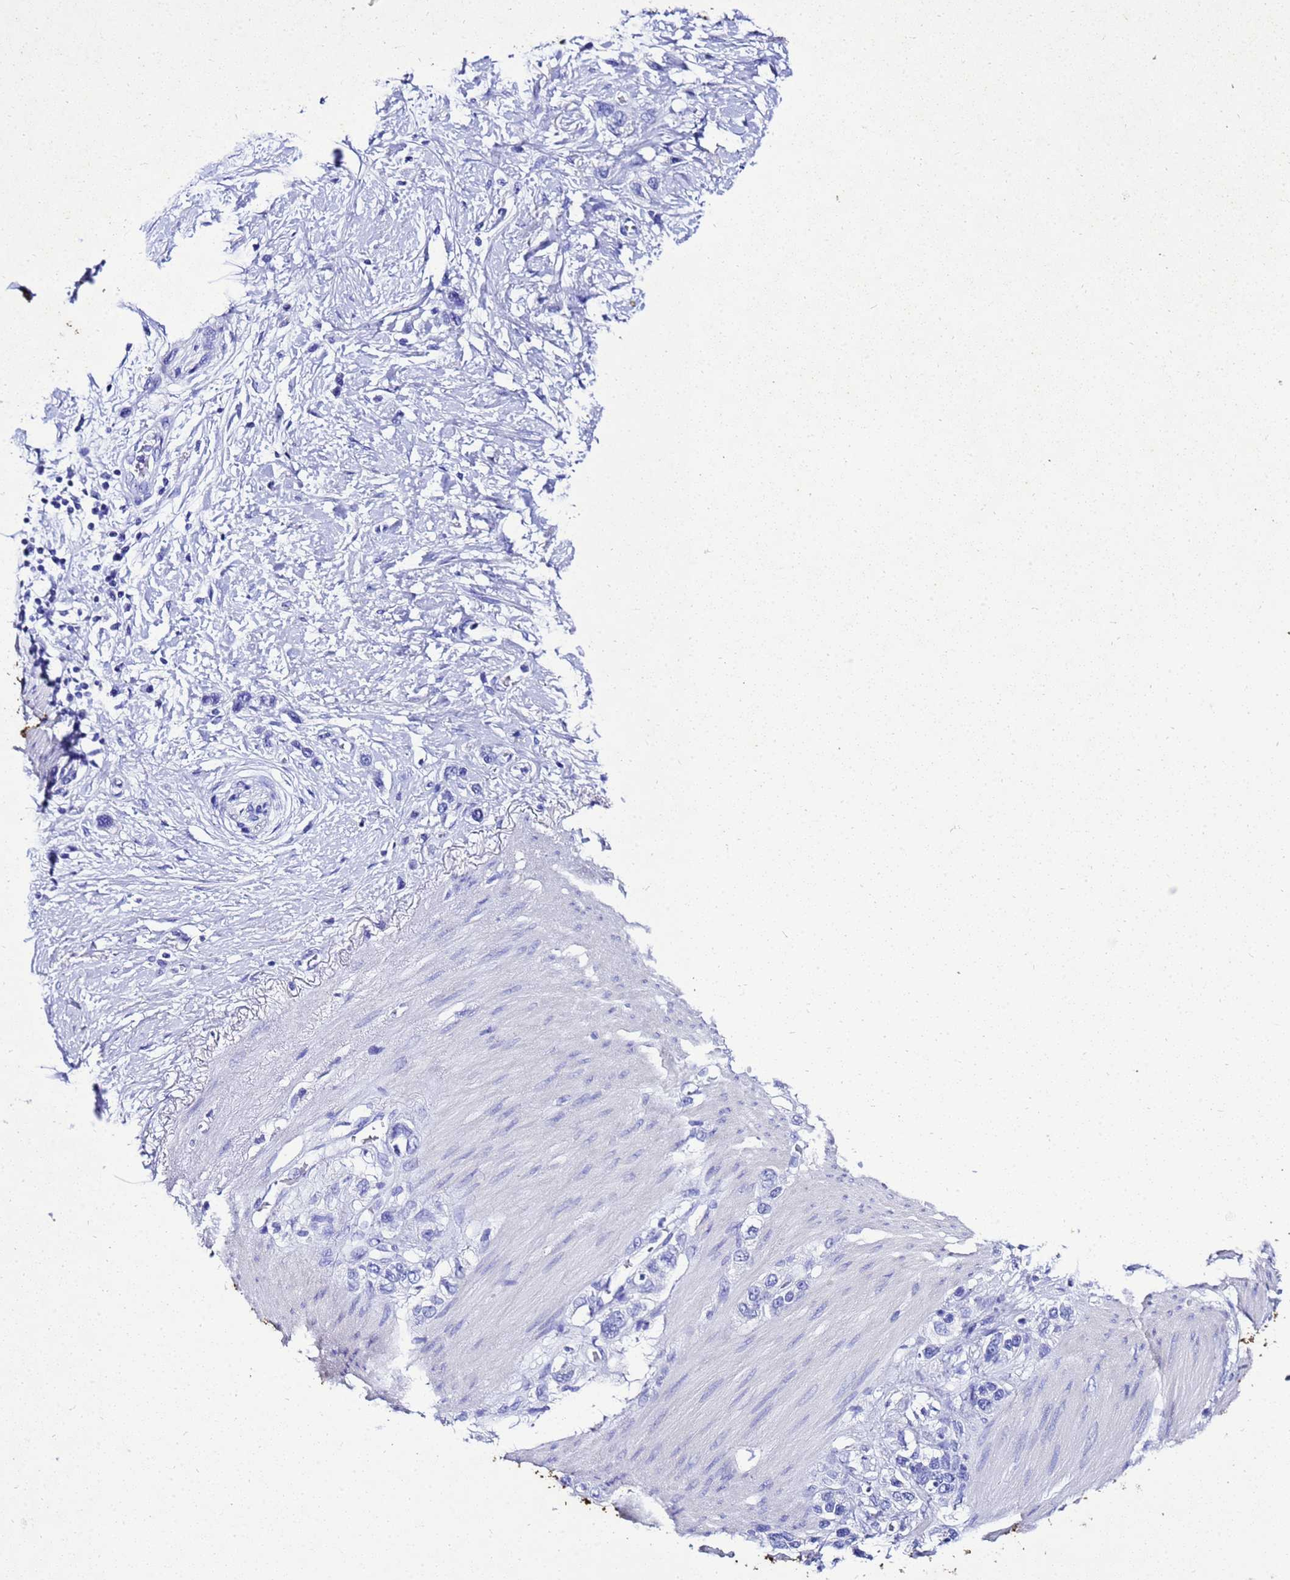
{"staining": {"intensity": "negative", "quantity": "none", "location": "none"}, "tissue": "stomach cancer", "cell_type": "Tumor cells", "image_type": "cancer", "snomed": [{"axis": "morphology", "description": "Adenocarcinoma, NOS"}, {"axis": "morphology", "description": "Adenocarcinoma, High grade"}, {"axis": "topography", "description": "Stomach, upper"}, {"axis": "topography", "description": "Stomach, lower"}], "caption": "DAB immunohistochemical staining of stomach cancer displays no significant staining in tumor cells.", "gene": "LIPF", "patient": {"sex": "female", "age": 65}}